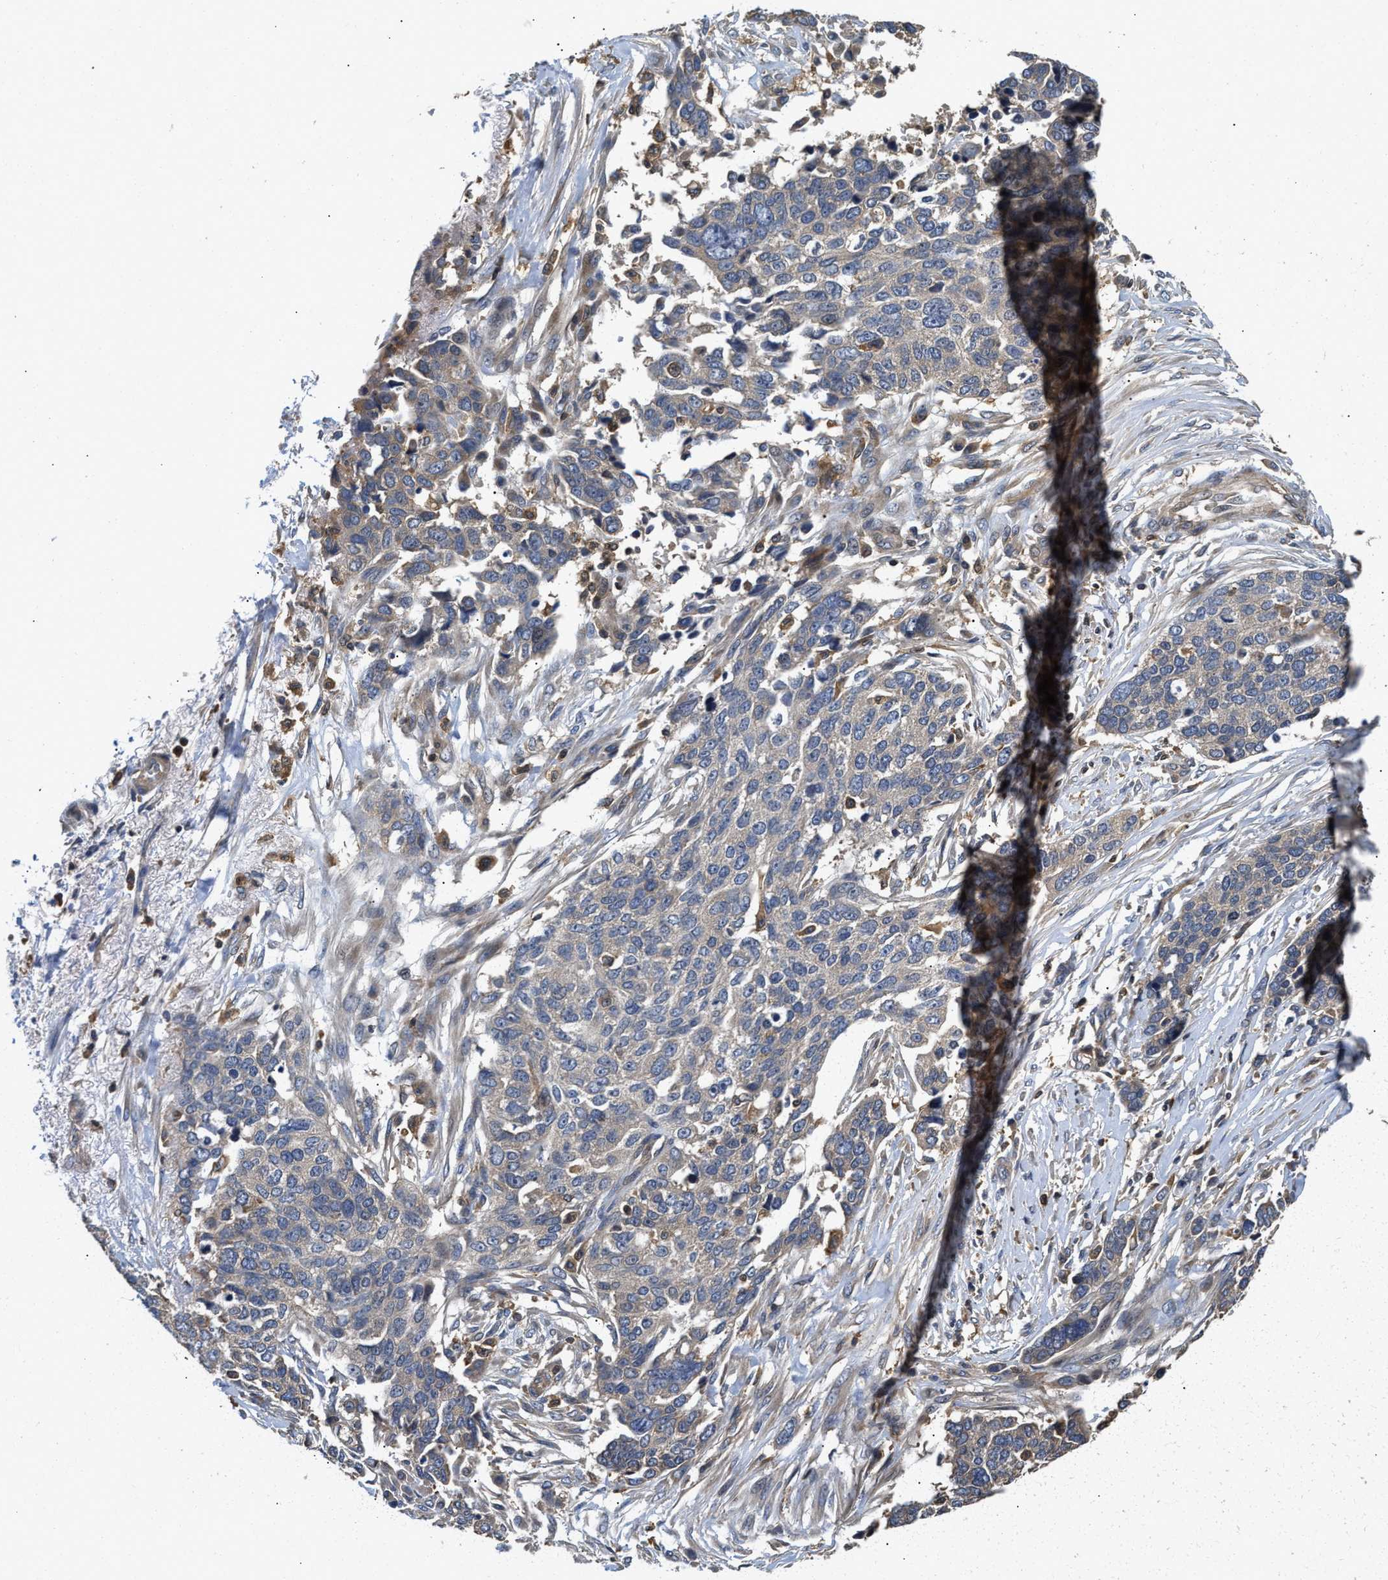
{"staining": {"intensity": "weak", "quantity": "<25%", "location": "cytoplasmic/membranous"}, "tissue": "ovarian cancer", "cell_type": "Tumor cells", "image_type": "cancer", "snomed": [{"axis": "morphology", "description": "Cystadenocarcinoma, serous, NOS"}, {"axis": "topography", "description": "Ovary"}], "caption": "Micrograph shows no significant protein positivity in tumor cells of ovarian serous cystadenocarcinoma.", "gene": "OSTF1", "patient": {"sex": "female", "age": 44}}